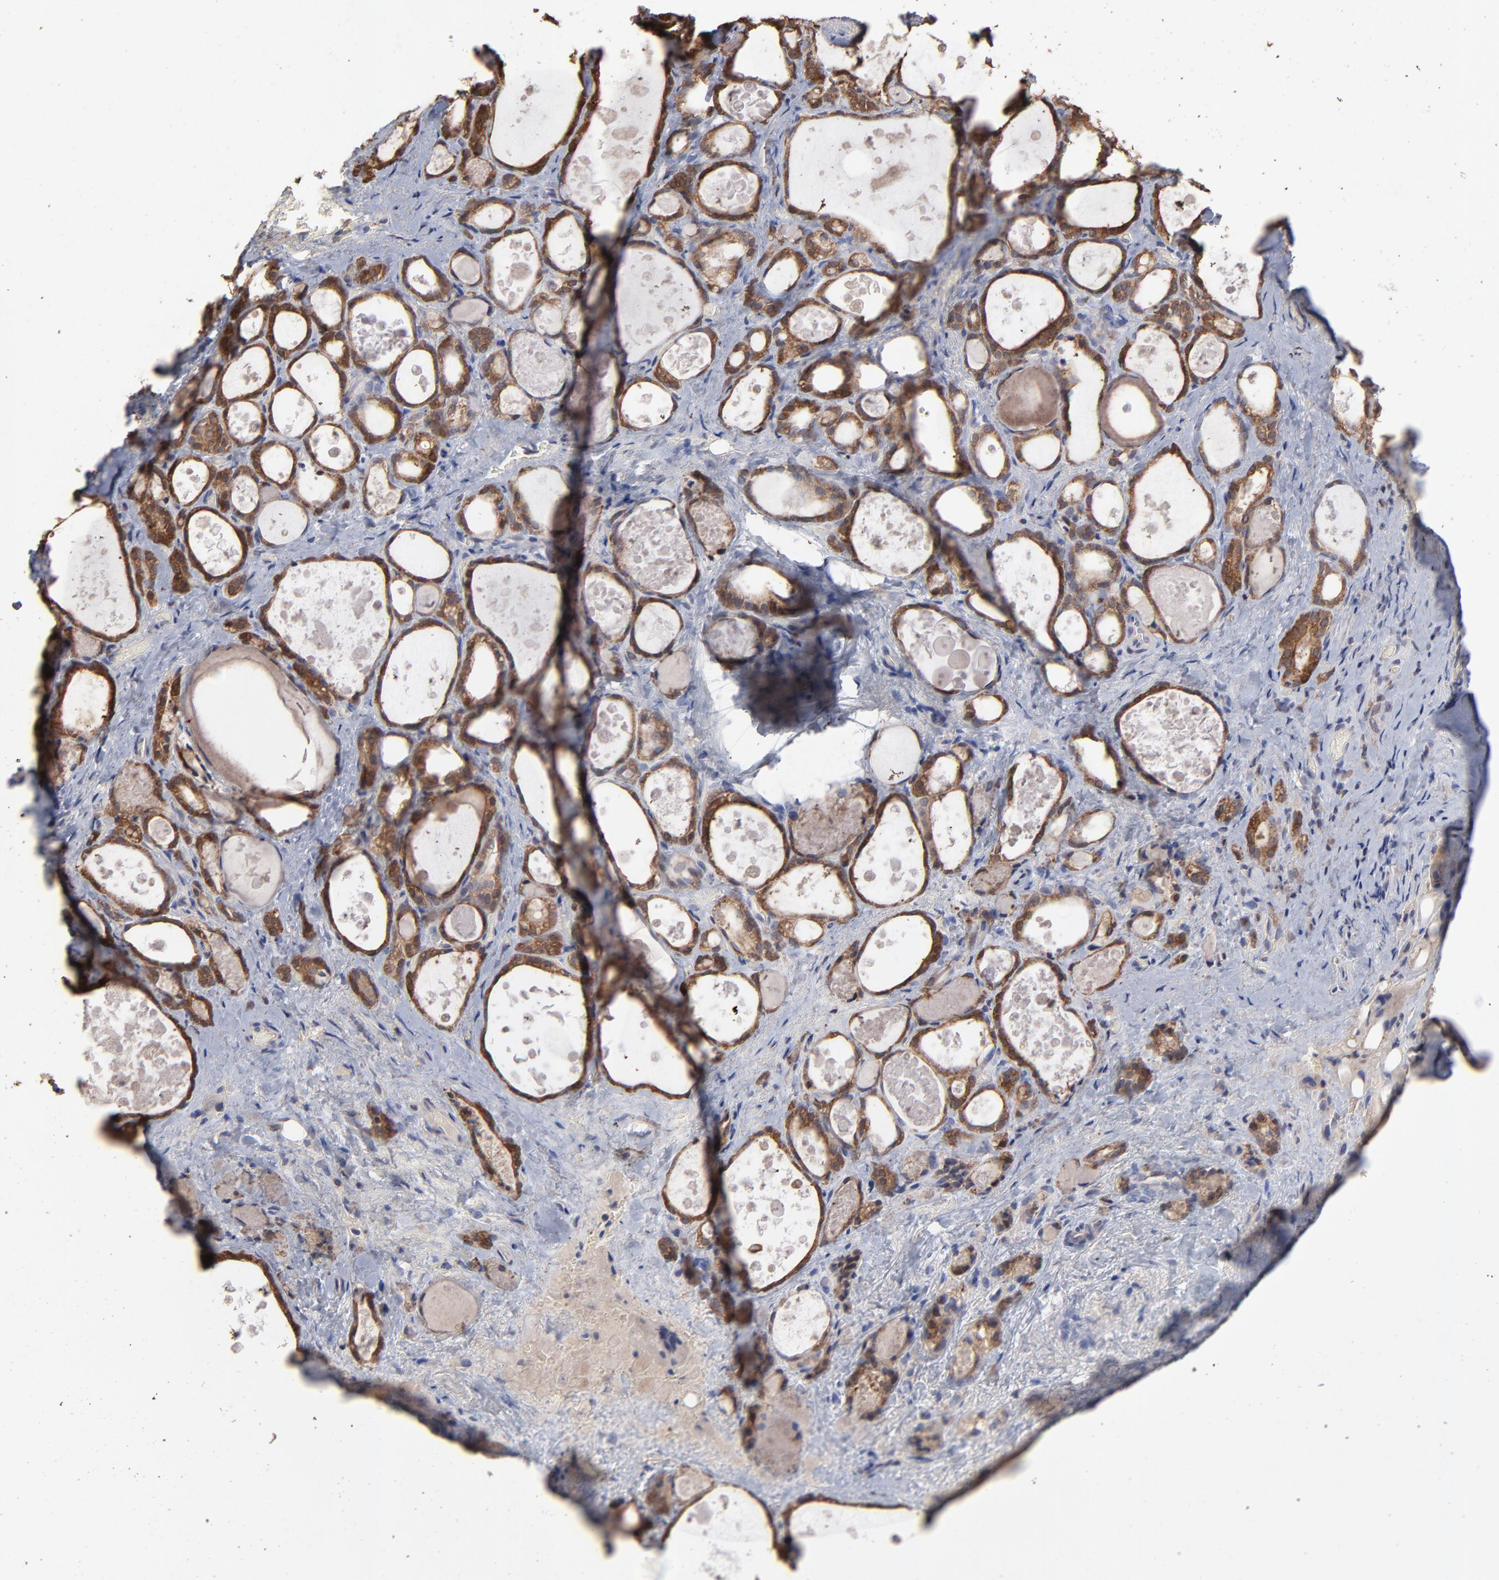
{"staining": {"intensity": "moderate", "quantity": ">75%", "location": "cytoplasmic/membranous"}, "tissue": "thyroid gland", "cell_type": "Glandular cells", "image_type": "normal", "snomed": [{"axis": "morphology", "description": "Normal tissue, NOS"}, {"axis": "topography", "description": "Thyroid gland"}], "caption": "Thyroid gland stained with immunohistochemistry (IHC) shows moderate cytoplasmic/membranous expression in approximately >75% of glandular cells.", "gene": "TANGO2", "patient": {"sex": "female", "age": 75}}